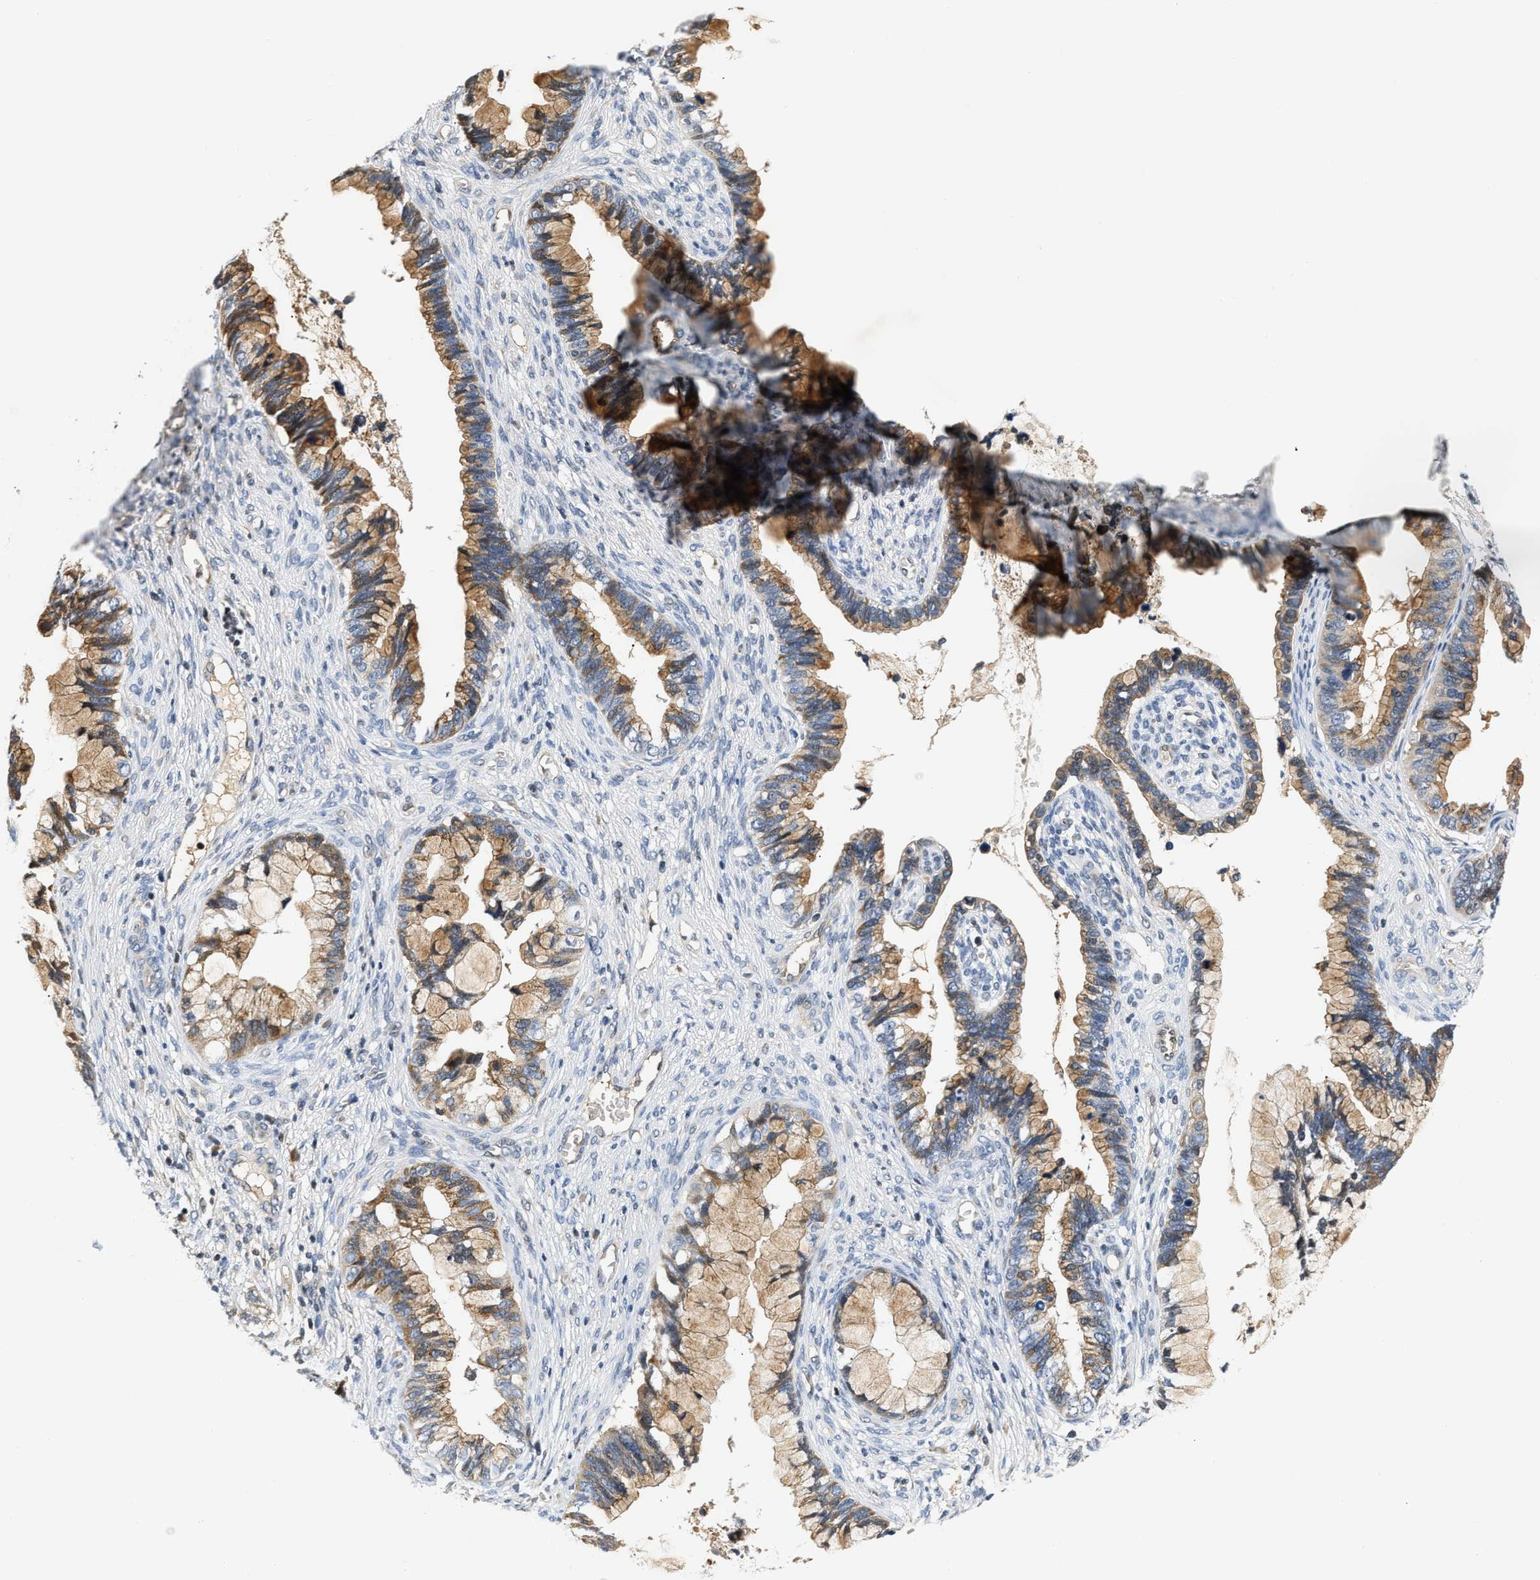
{"staining": {"intensity": "moderate", "quantity": ">75%", "location": "cytoplasmic/membranous"}, "tissue": "cervical cancer", "cell_type": "Tumor cells", "image_type": "cancer", "snomed": [{"axis": "morphology", "description": "Adenocarcinoma, NOS"}, {"axis": "topography", "description": "Cervix"}], "caption": "Moderate cytoplasmic/membranous protein expression is appreciated in approximately >75% of tumor cells in cervical cancer (adenocarcinoma). The protein is shown in brown color, while the nuclei are stained blue.", "gene": "TNIP2", "patient": {"sex": "female", "age": 44}}